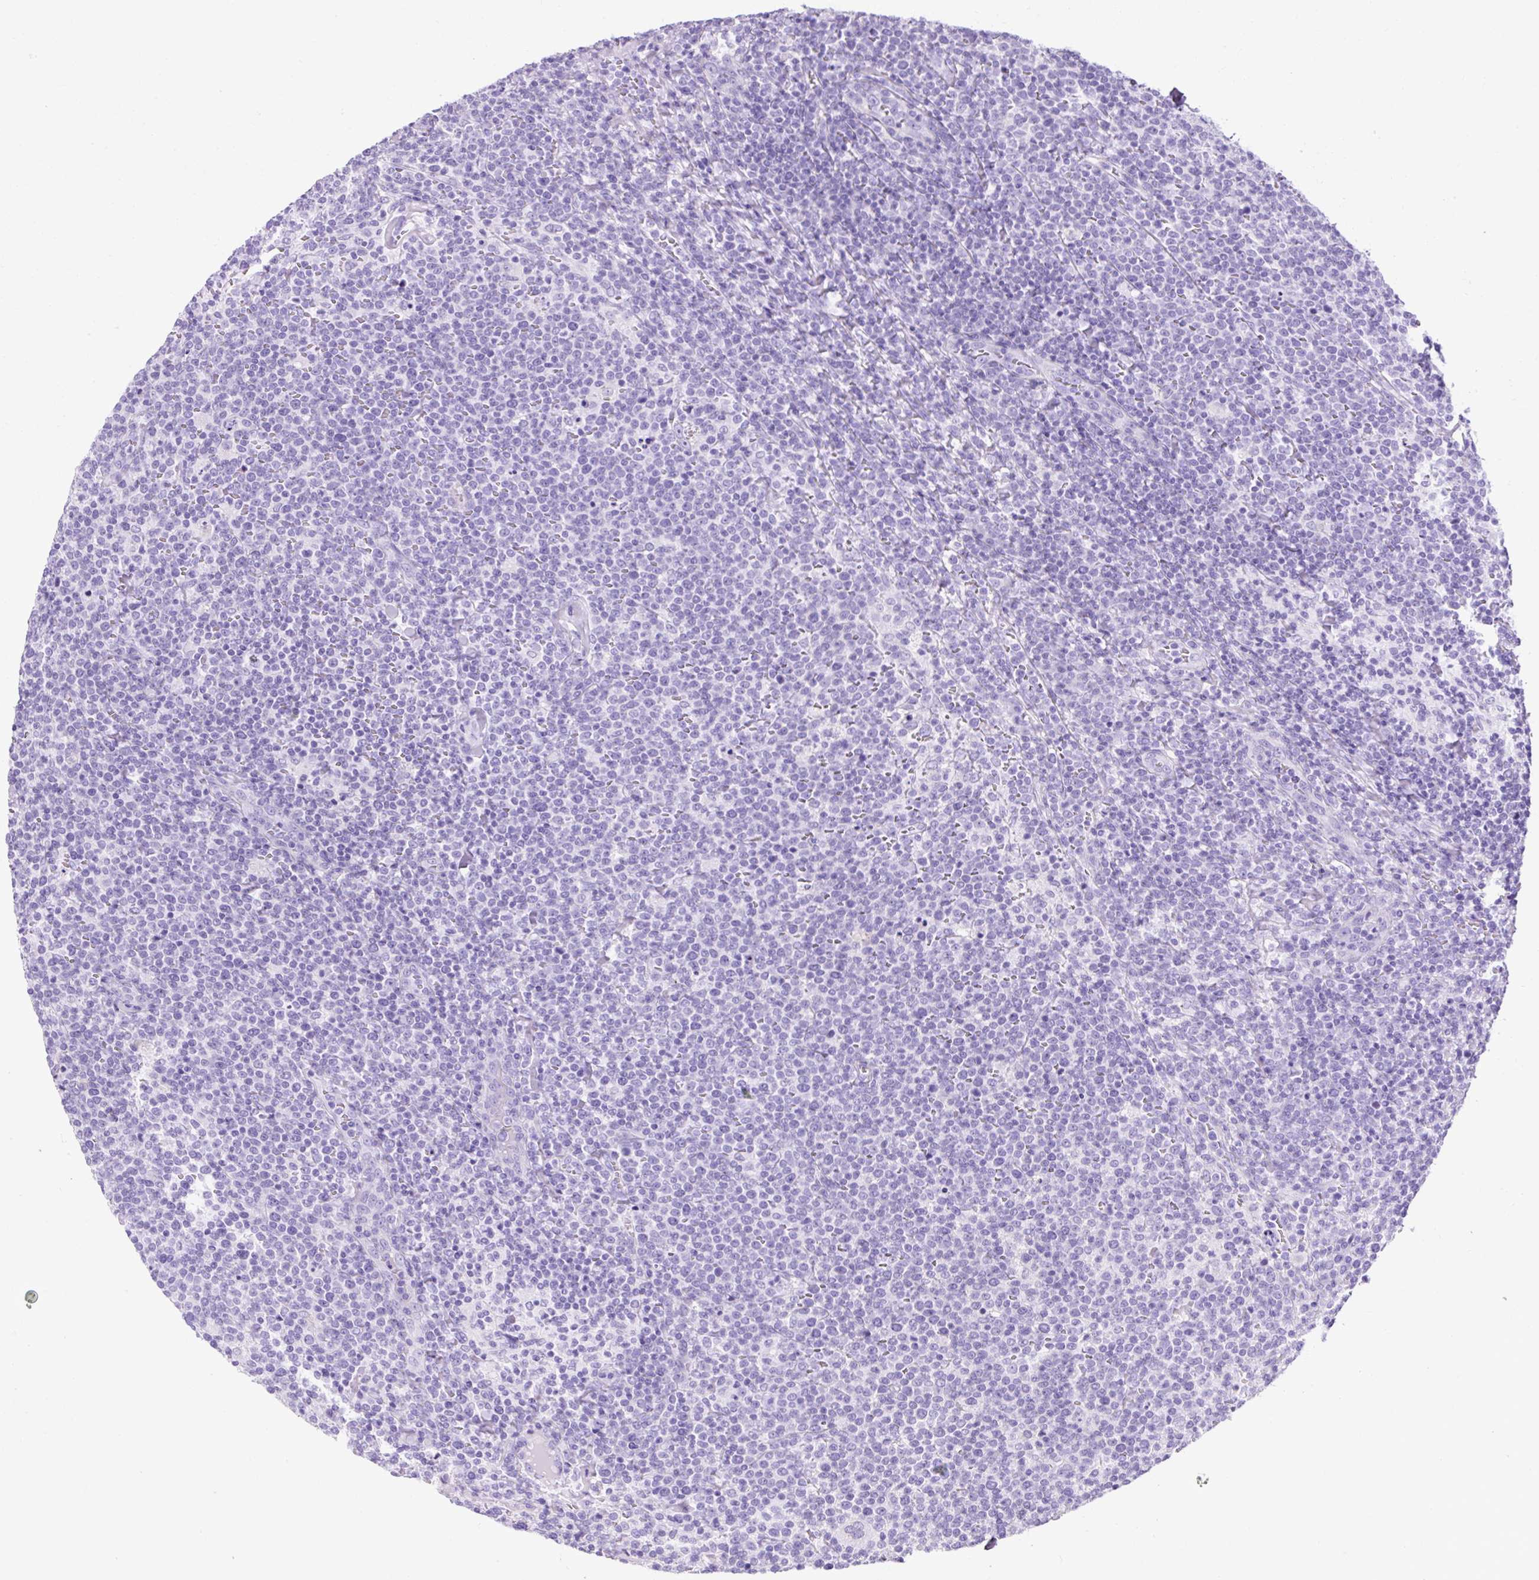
{"staining": {"intensity": "negative", "quantity": "none", "location": "none"}, "tissue": "lymphoma", "cell_type": "Tumor cells", "image_type": "cancer", "snomed": [{"axis": "morphology", "description": "Malignant lymphoma, non-Hodgkin's type, High grade"}, {"axis": "topography", "description": "Lymph node"}], "caption": "High-grade malignant lymphoma, non-Hodgkin's type was stained to show a protein in brown. There is no significant positivity in tumor cells.", "gene": "KRT12", "patient": {"sex": "male", "age": 61}}